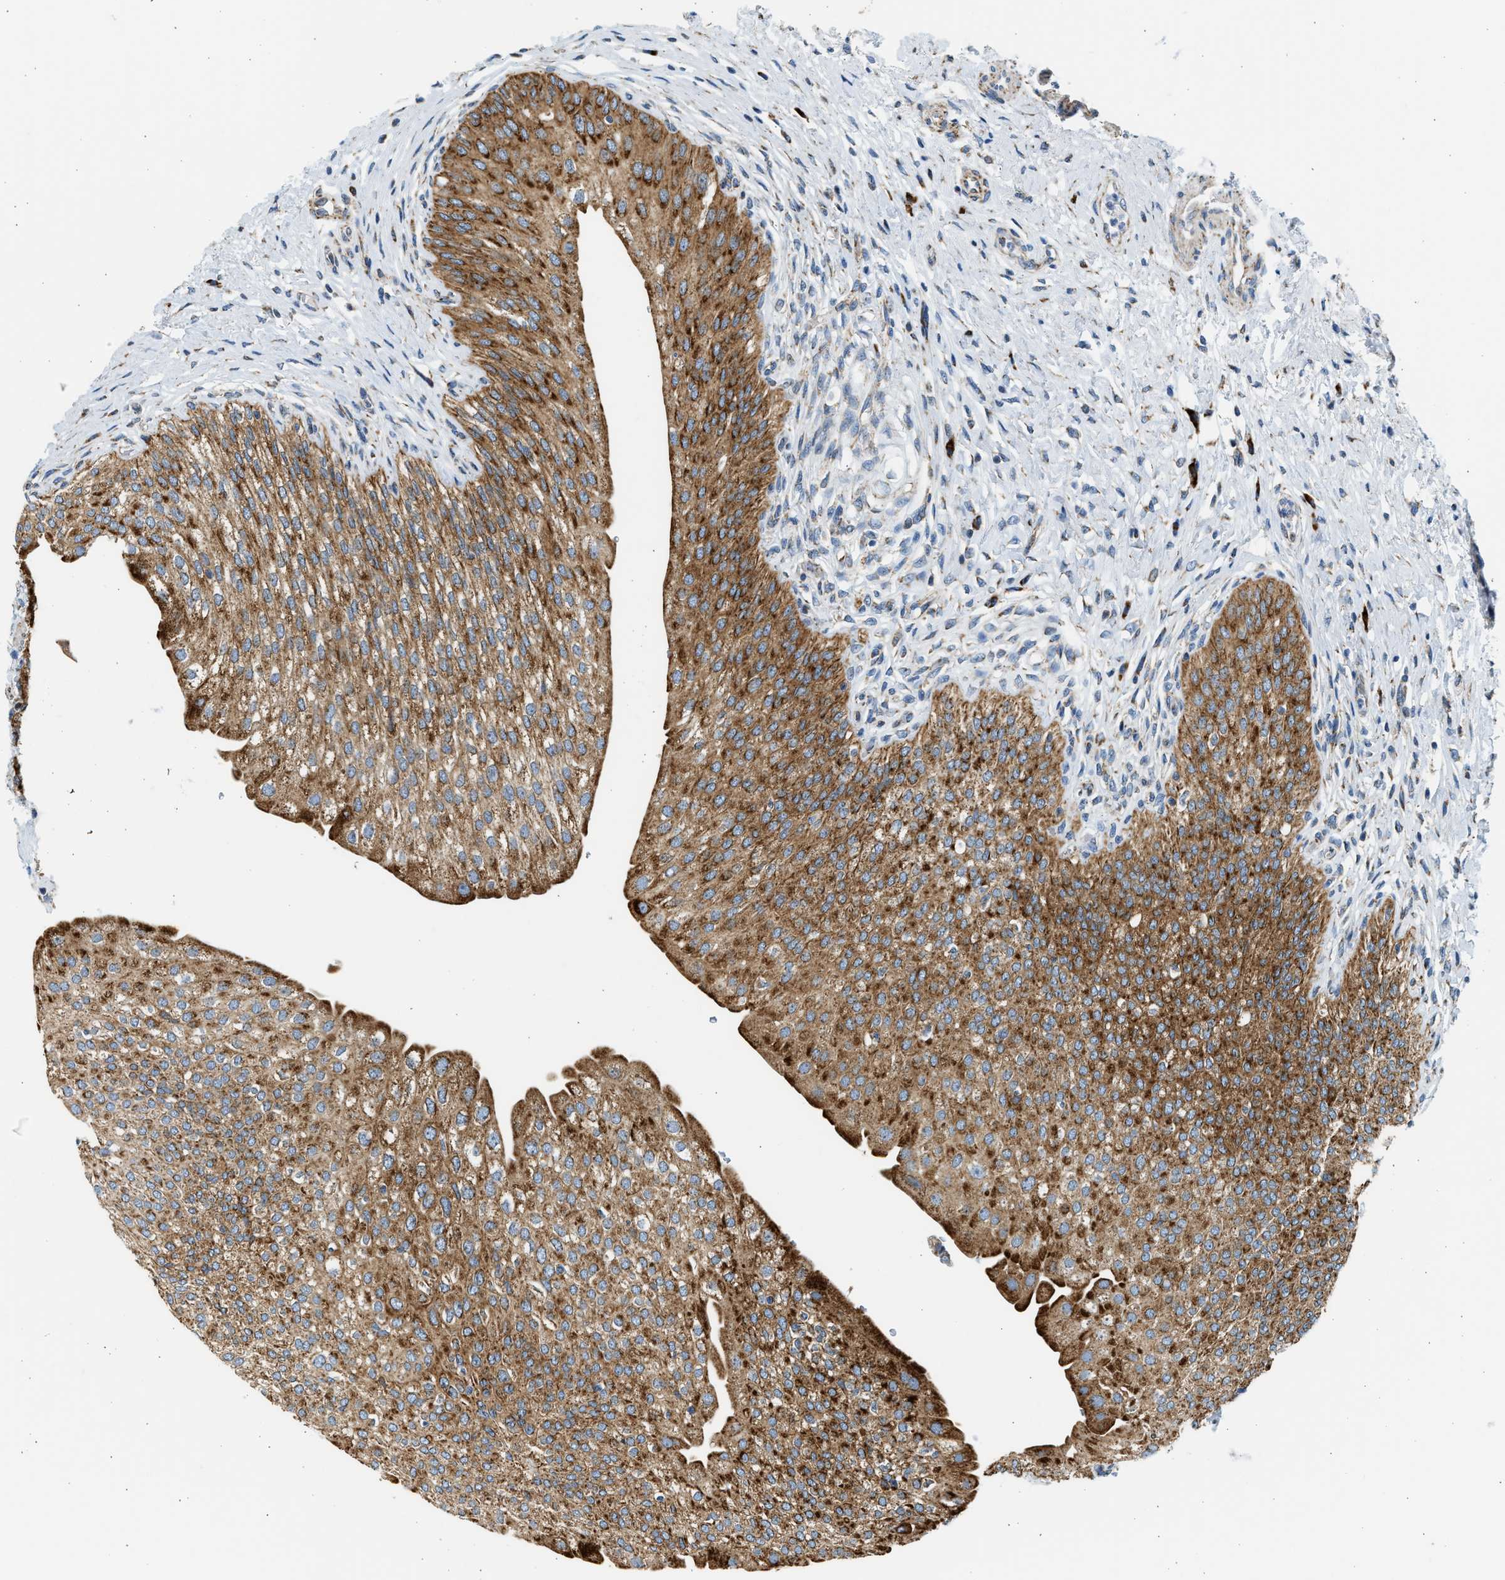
{"staining": {"intensity": "strong", "quantity": ">75%", "location": "cytoplasmic/membranous"}, "tissue": "urinary bladder", "cell_type": "Urothelial cells", "image_type": "normal", "snomed": [{"axis": "morphology", "description": "Normal tissue, NOS"}, {"axis": "topography", "description": "Urinary bladder"}], "caption": "Brown immunohistochemical staining in normal urinary bladder displays strong cytoplasmic/membranous positivity in about >75% of urothelial cells. The protein is stained brown, and the nuclei are stained in blue (DAB (3,3'-diaminobenzidine) IHC with brightfield microscopy, high magnification).", "gene": "KCNMB3", "patient": {"sex": "male", "age": 46}}